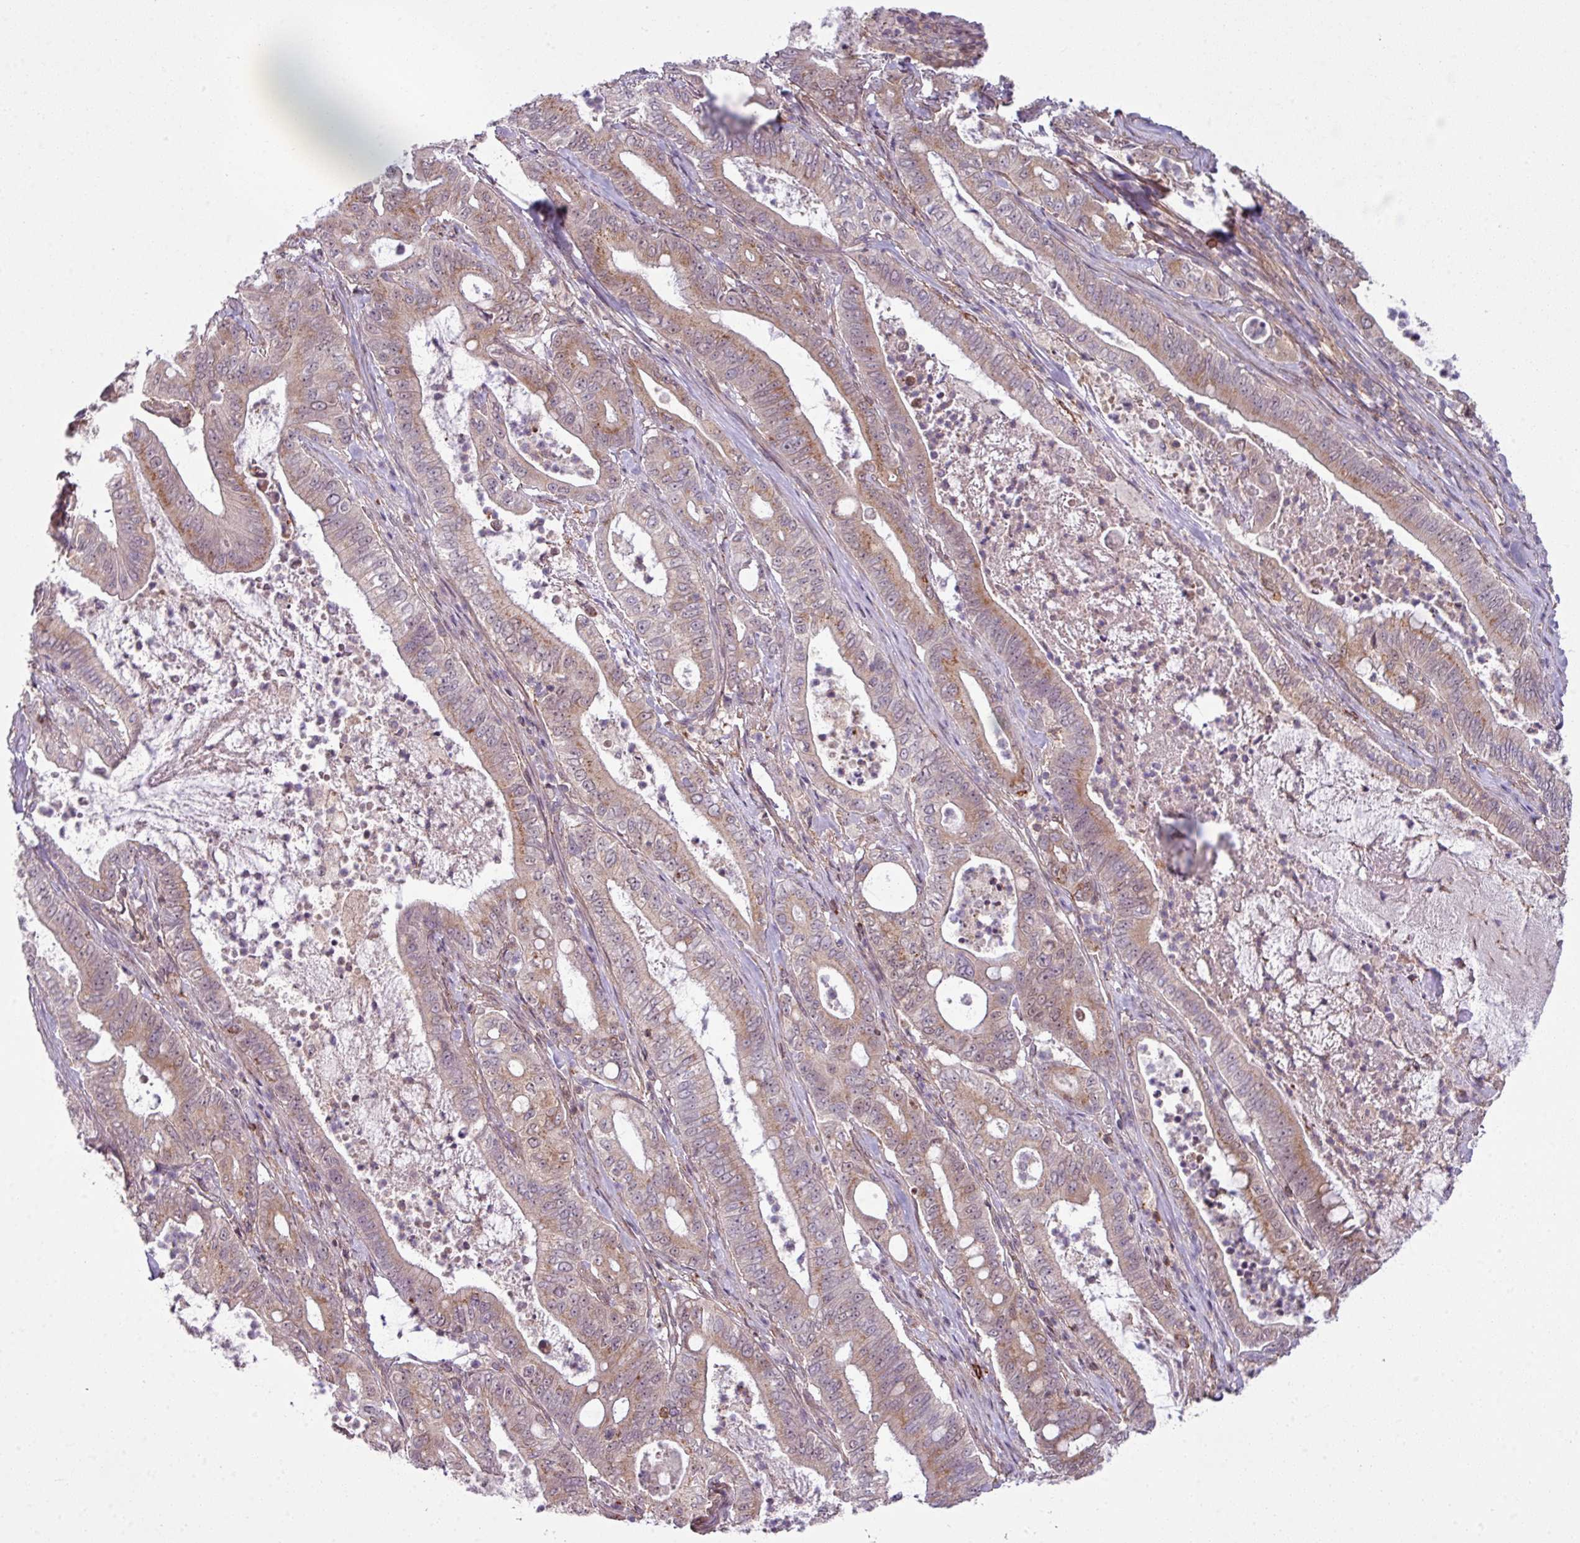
{"staining": {"intensity": "moderate", "quantity": ">75%", "location": "cytoplasmic/membranous"}, "tissue": "pancreatic cancer", "cell_type": "Tumor cells", "image_type": "cancer", "snomed": [{"axis": "morphology", "description": "Adenocarcinoma, NOS"}, {"axis": "topography", "description": "Pancreas"}], "caption": "About >75% of tumor cells in pancreatic cancer (adenocarcinoma) exhibit moderate cytoplasmic/membranous protein staining as visualized by brown immunohistochemical staining.", "gene": "ZC2HC1C", "patient": {"sex": "male", "age": 71}}